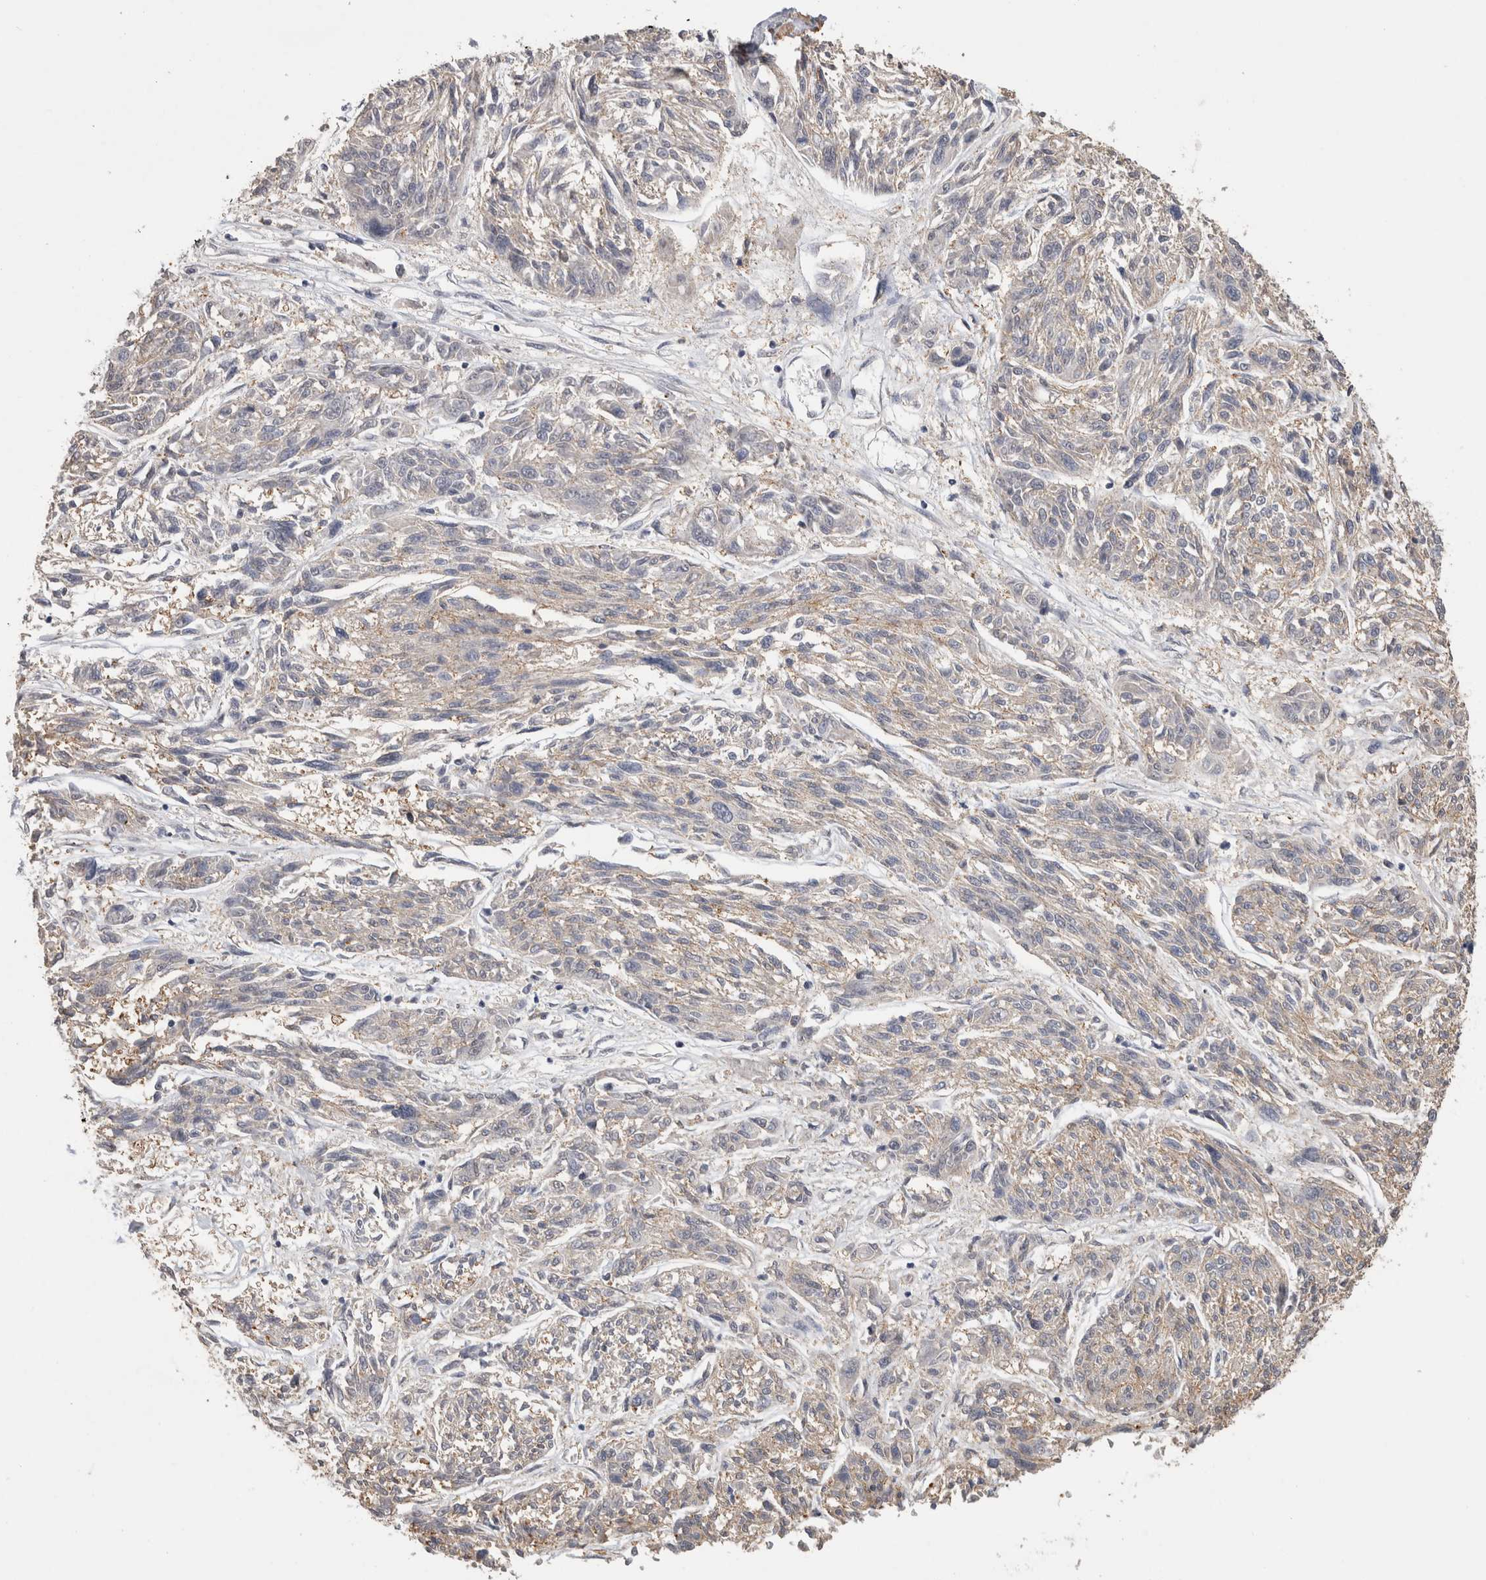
{"staining": {"intensity": "negative", "quantity": "none", "location": "none"}, "tissue": "melanoma", "cell_type": "Tumor cells", "image_type": "cancer", "snomed": [{"axis": "morphology", "description": "Malignant melanoma, NOS"}, {"axis": "topography", "description": "Skin"}], "caption": "Protein analysis of malignant melanoma displays no significant expression in tumor cells.", "gene": "CNTFR", "patient": {"sex": "male", "age": 53}}